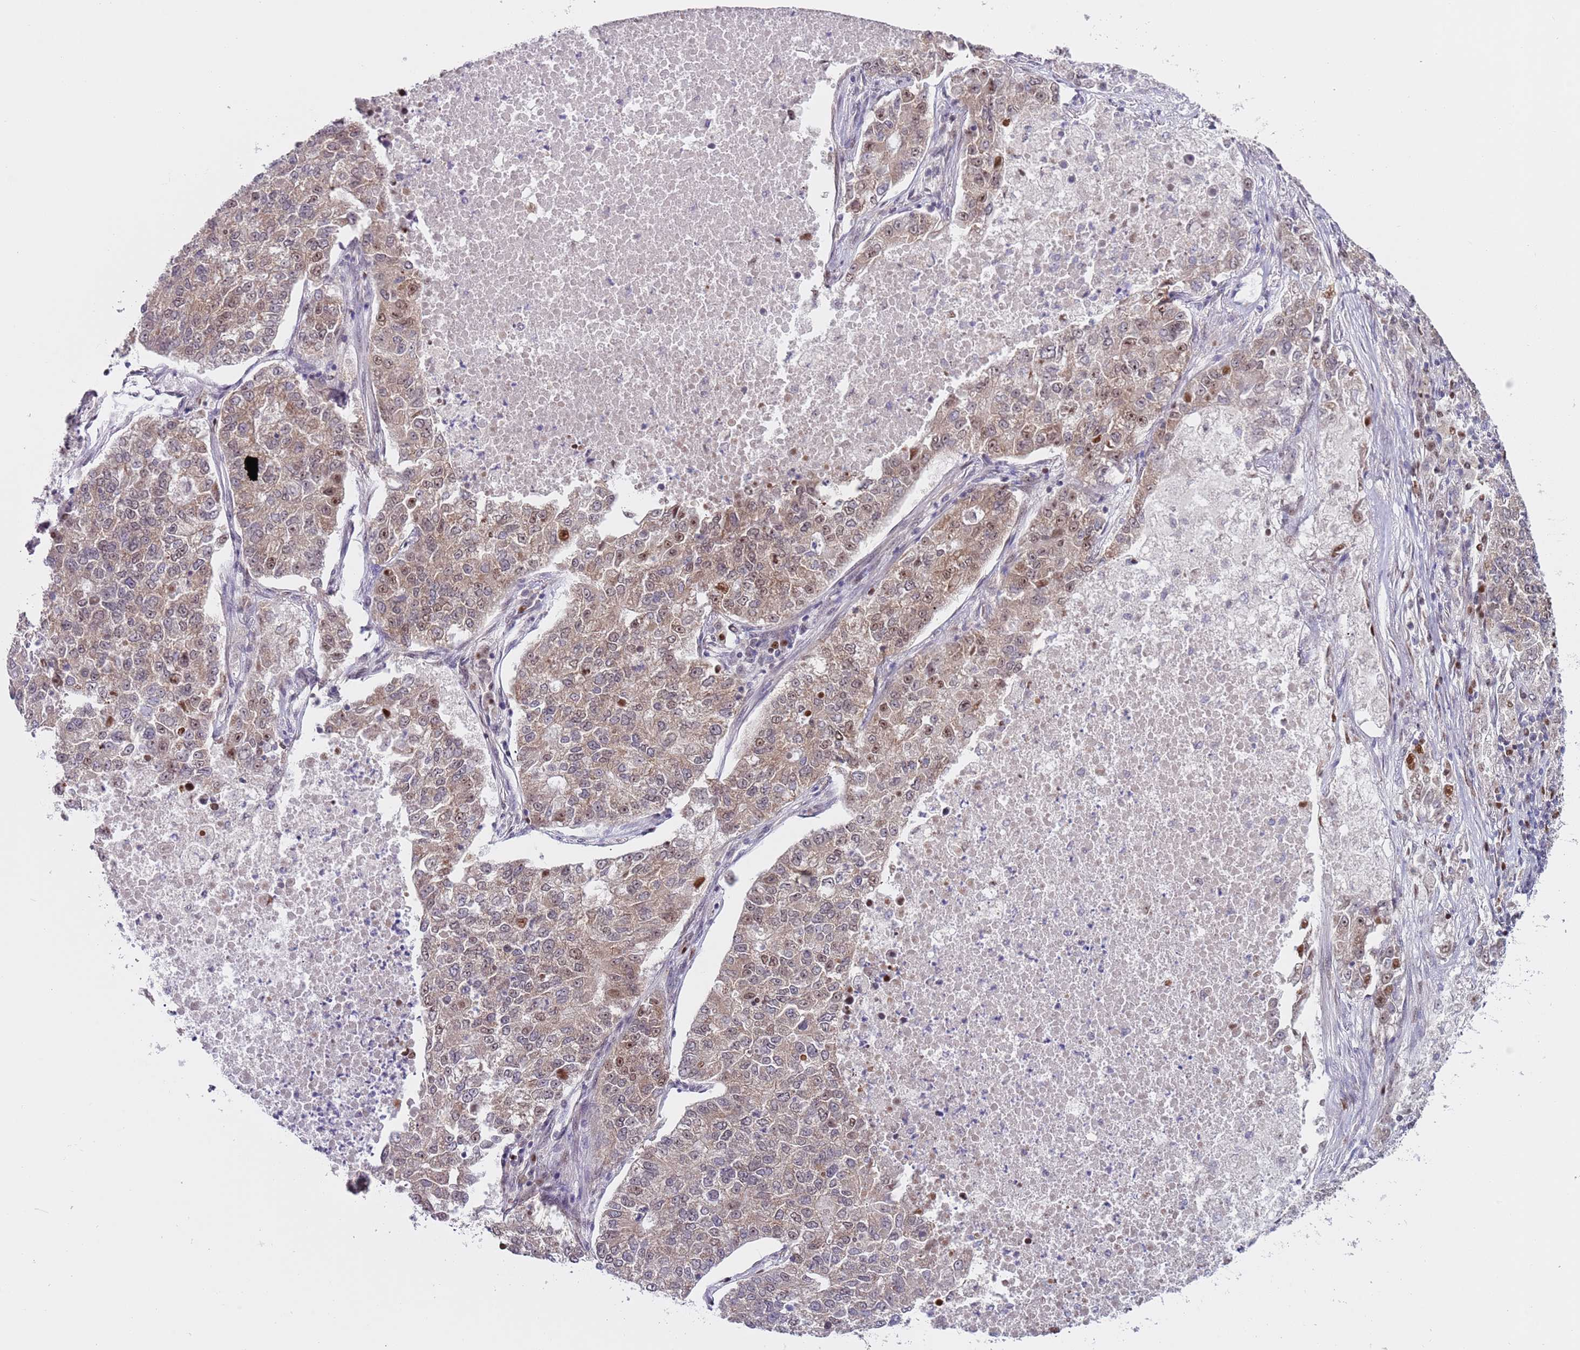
{"staining": {"intensity": "moderate", "quantity": "25%-75%", "location": "cytoplasmic/membranous,nuclear"}, "tissue": "lung cancer", "cell_type": "Tumor cells", "image_type": "cancer", "snomed": [{"axis": "morphology", "description": "Adenocarcinoma, NOS"}, {"axis": "topography", "description": "Lung"}], "caption": "Protein analysis of lung cancer (adenocarcinoma) tissue demonstrates moderate cytoplasmic/membranous and nuclear staining in approximately 25%-75% of tumor cells. (DAB IHC, brown staining for protein, blue staining for nuclei).", "gene": "SLC25A32", "patient": {"sex": "male", "age": 49}}